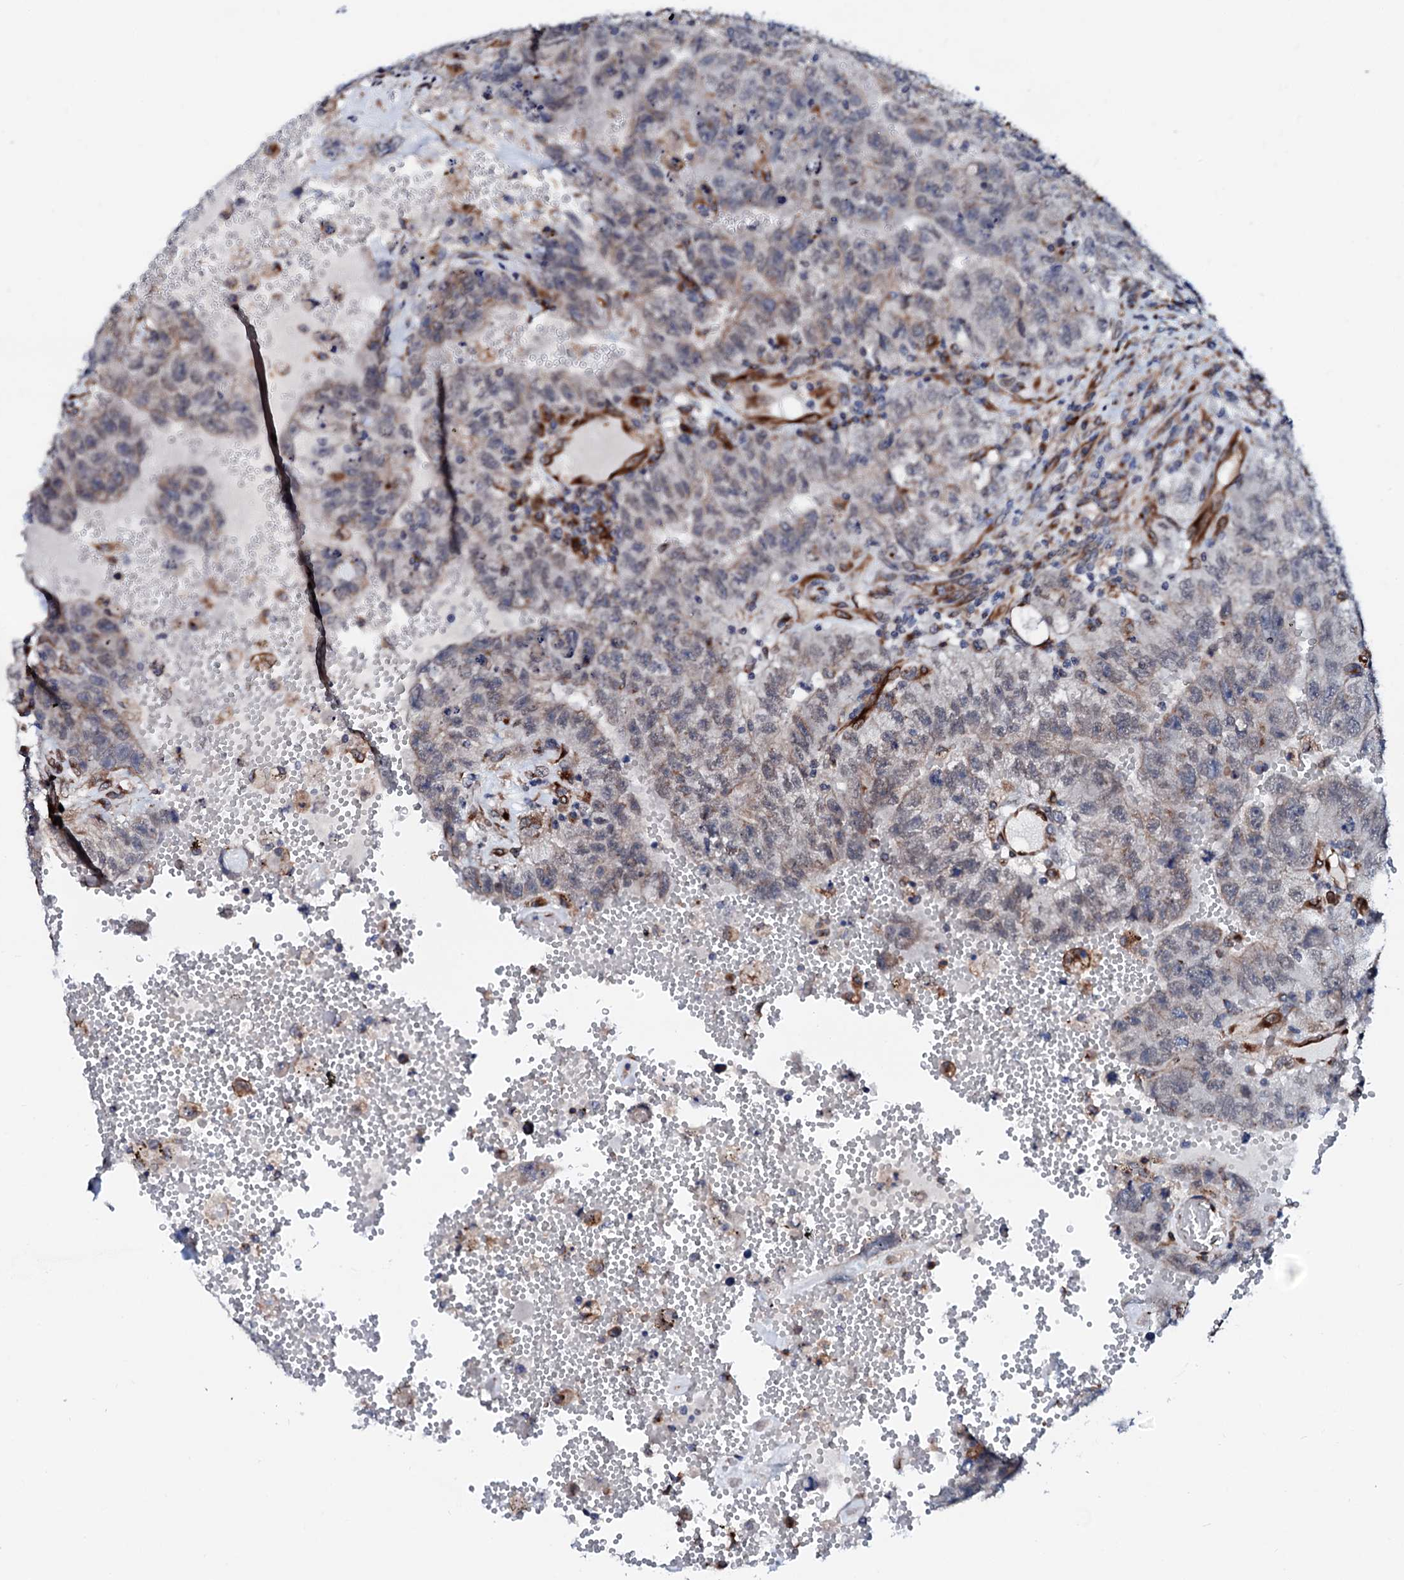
{"staining": {"intensity": "weak", "quantity": "<25%", "location": "cytoplasmic/membranous"}, "tissue": "testis cancer", "cell_type": "Tumor cells", "image_type": "cancer", "snomed": [{"axis": "morphology", "description": "Carcinoma, Embryonal, NOS"}, {"axis": "topography", "description": "Testis"}], "caption": "IHC micrograph of testis cancer (embryonal carcinoma) stained for a protein (brown), which reveals no expression in tumor cells.", "gene": "TMCO3", "patient": {"sex": "male", "age": 26}}